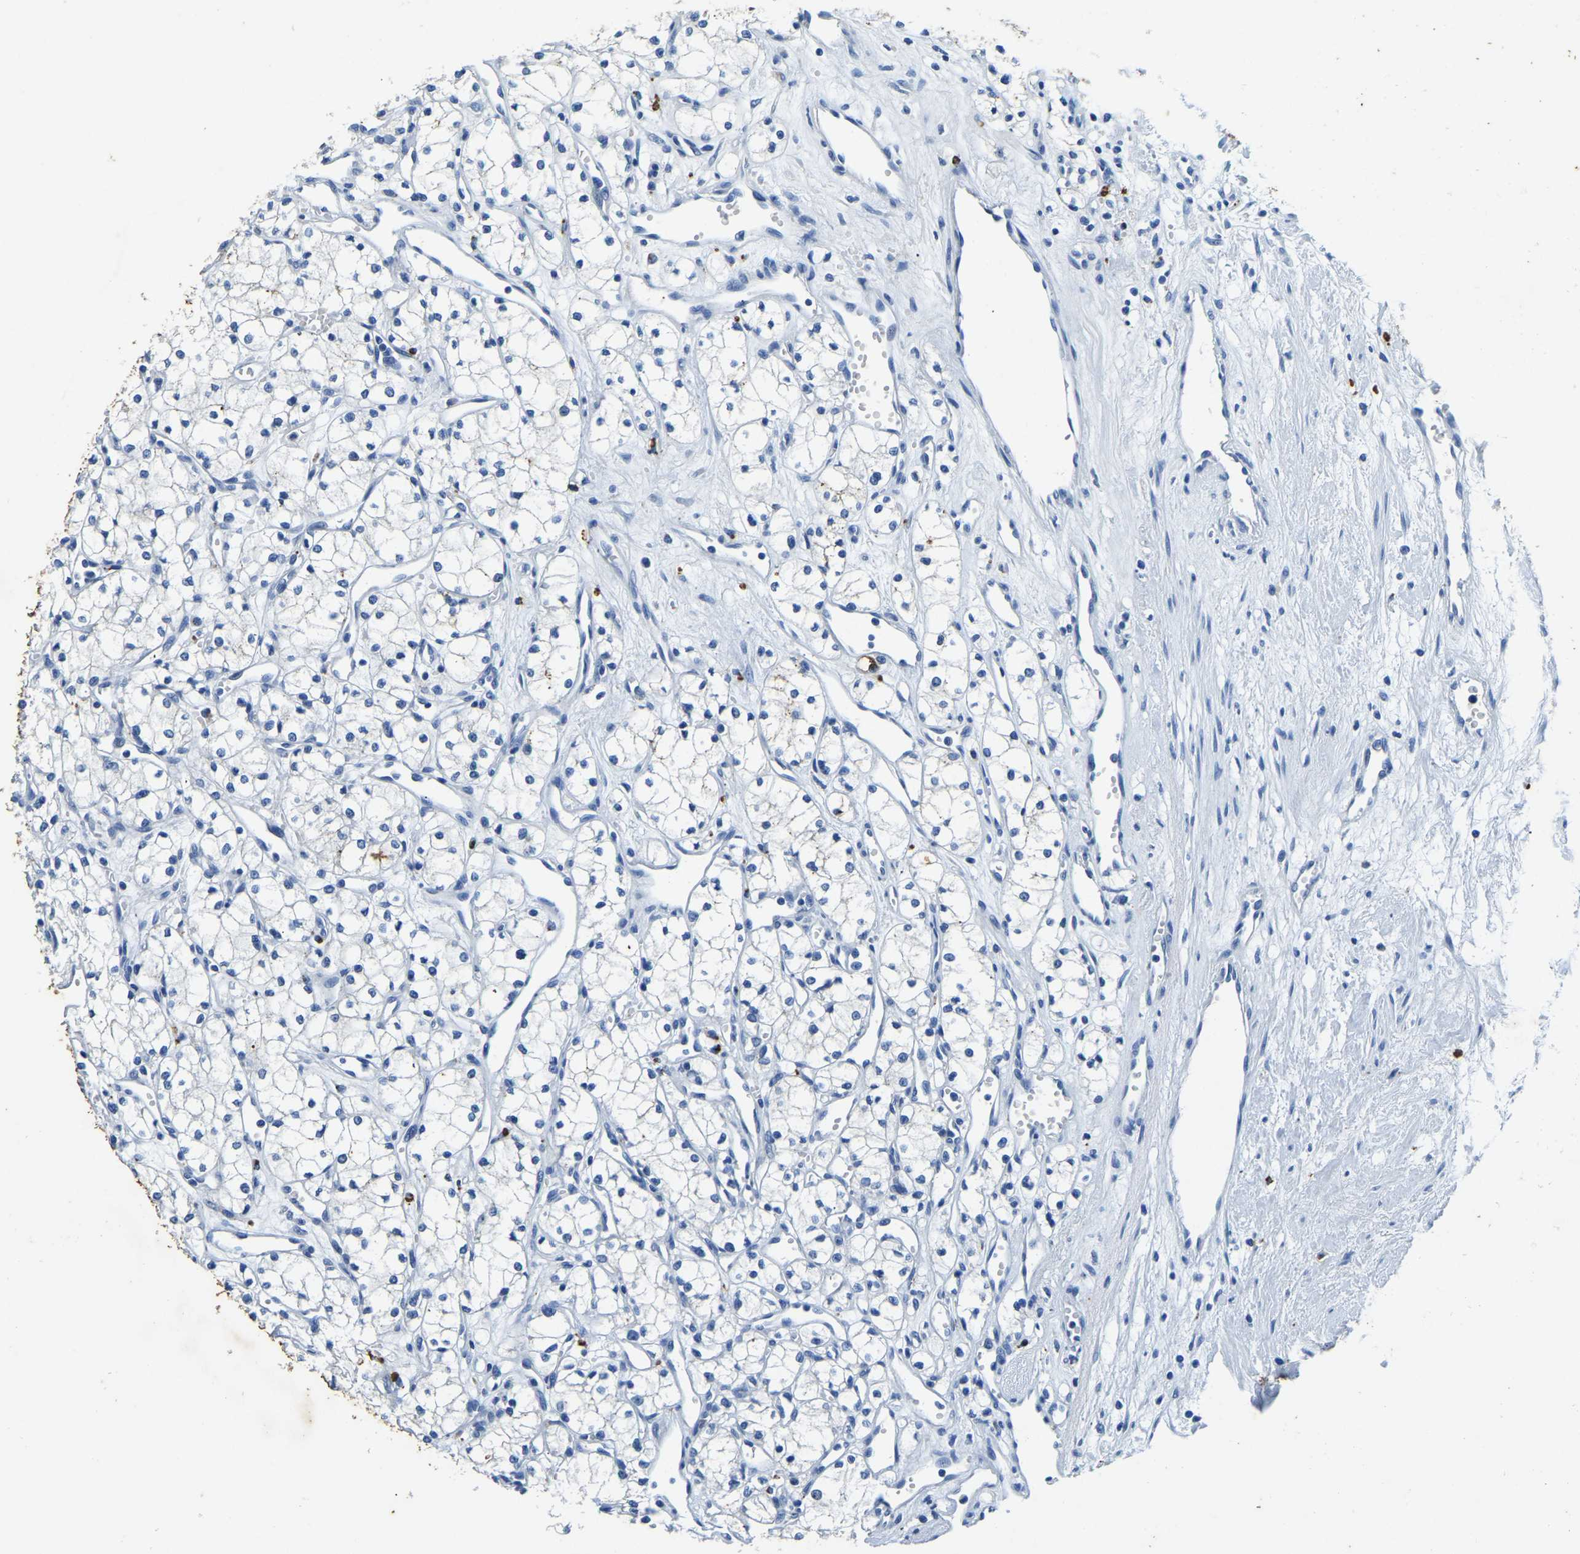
{"staining": {"intensity": "negative", "quantity": "none", "location": "none"}, "tissue": "renal cancer", "cell_type": "Tumor cells", "image_type": "cancer", "snomed": [{"axis": "morphology", "description": "Adenocarcinoma, NOS"}, {"axis": "topography", "description": "Kidney"}], "caption": "Immunohistochemistry (IHC) of human renal cancer (adenocarcinoma) displays no positivity in tumor cells.", "gene": "UBN2", "patient": {"sex": "male", "age": 59}}